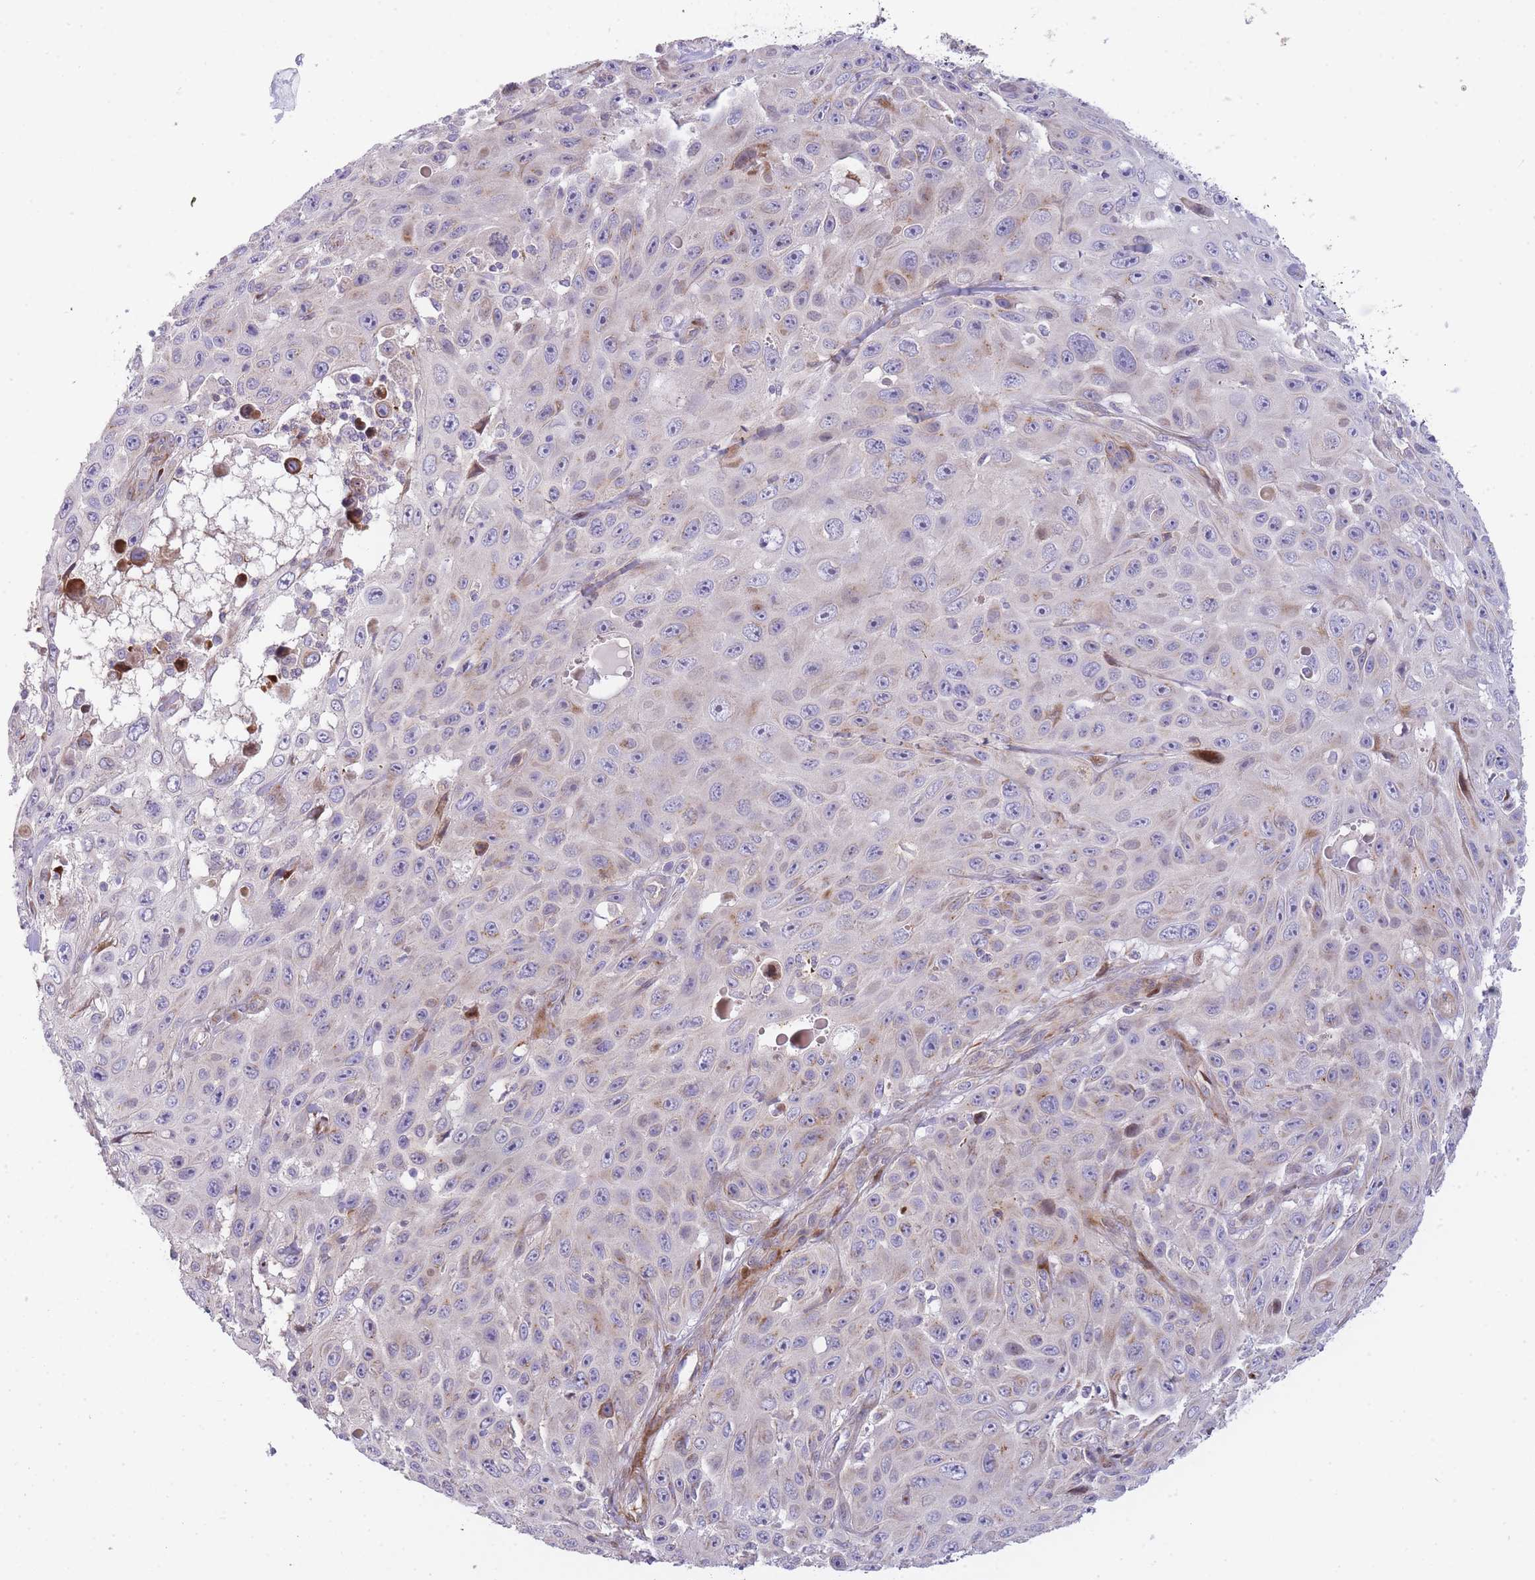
{"staining": {"intensity": "negative", "quantity": "none", "location": "none"}, "tissue": "skin cancer", "cell_type": "Tumor cells", "image_type": "cancer", "snomed": [{"axis": "morphology", "description": "Squamous cell carcinoma, NOS"}, {"axis": "topography", "description": "Skin"}], "caption": "Human skin cancer (squamous cell carcinoma) stained for a protein using immunohistochemistry (IHC) exhibits no expression in tumor cells.", "gene": "ATP5MC2", "patient": {"sex": "male", "age": 82}}